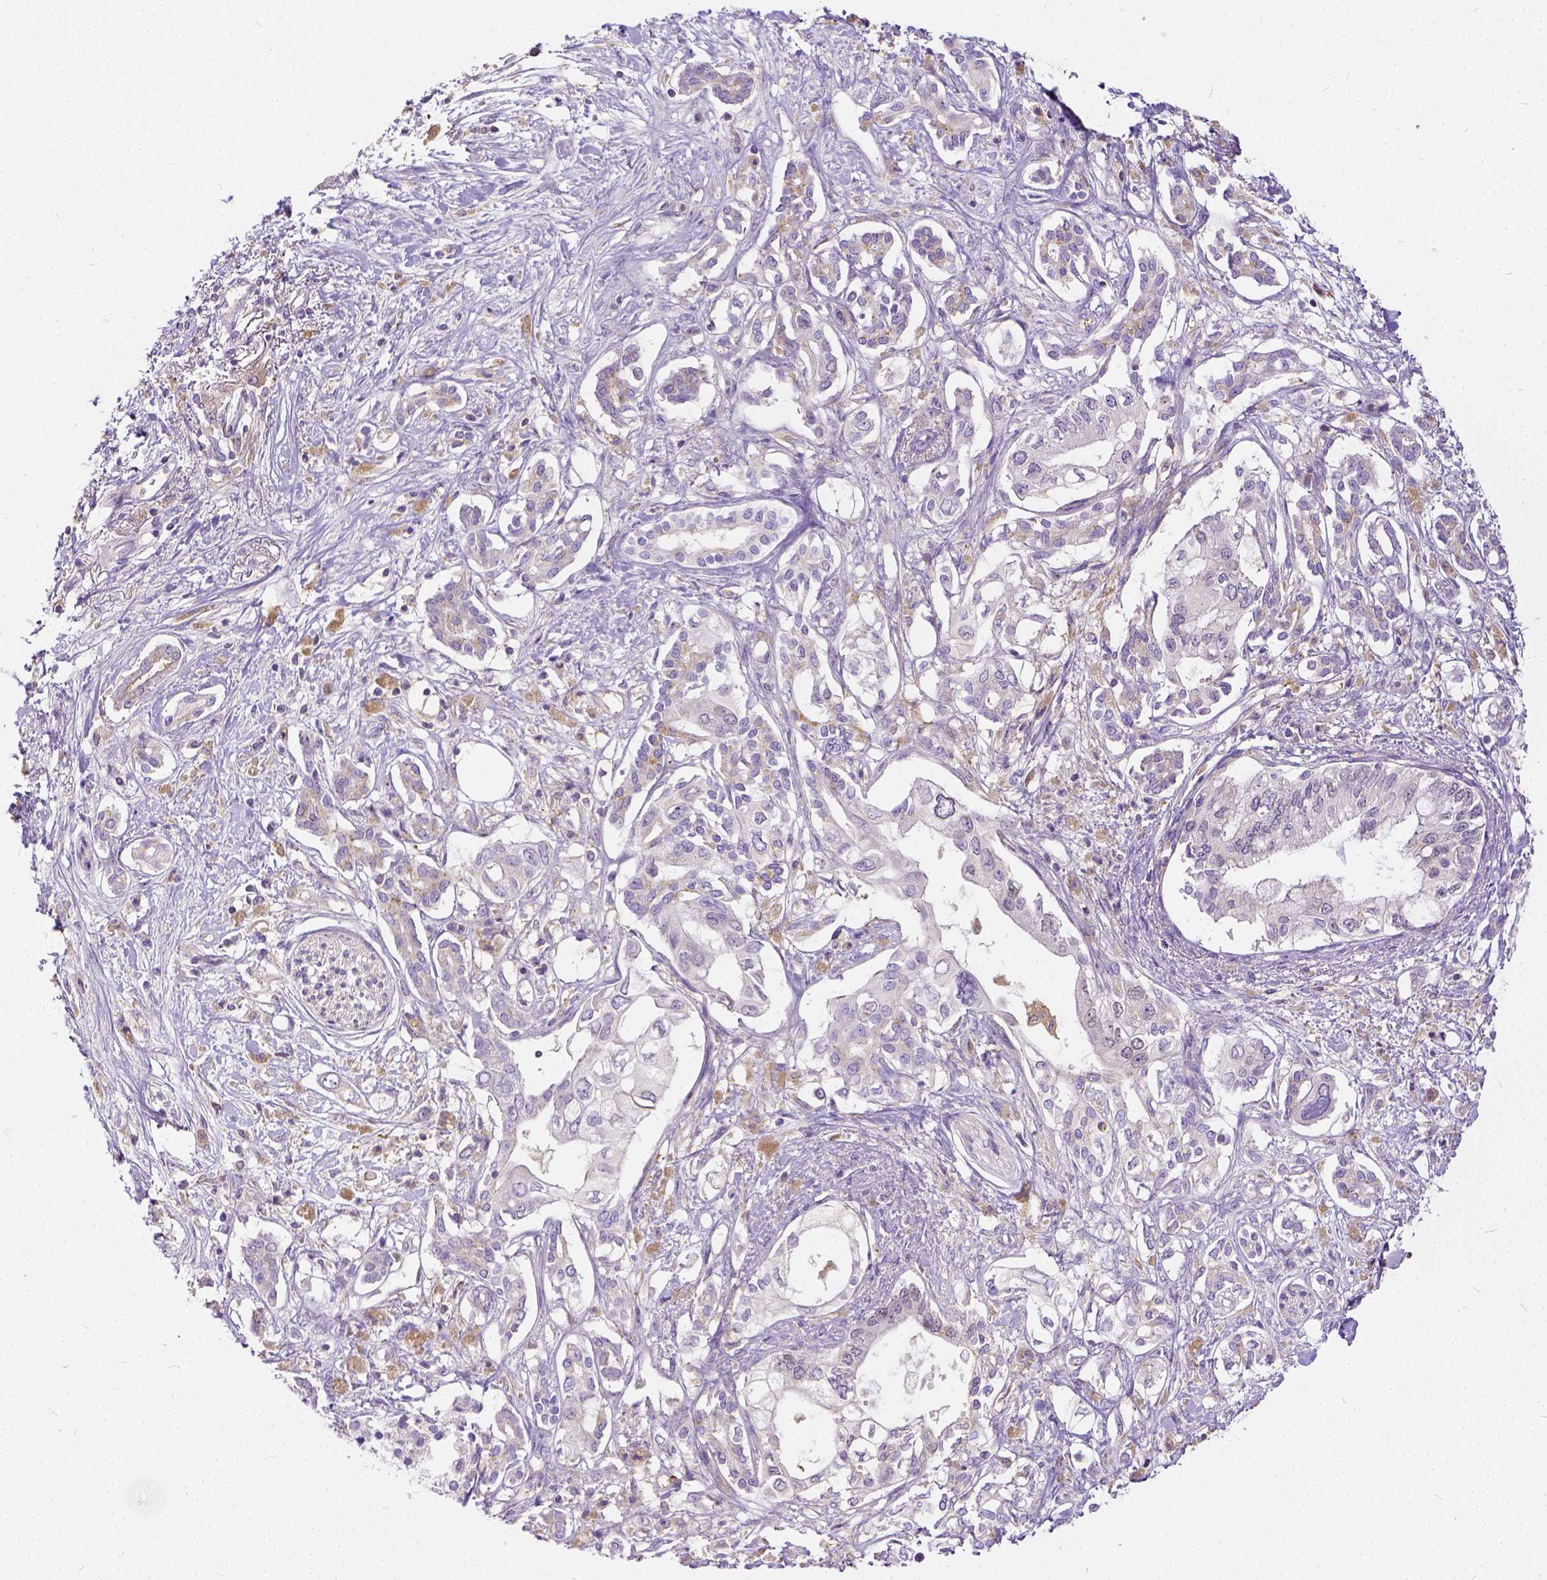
{"staining": {"intensity": "negative", "quantity": "none", "location": "none"}, "tissue": "pancreatic cancer", "cell_type": "Tumor cells", "image_type": "cancer", "snomed": [{"axis": "morphology", "description": "Adenocarcinoma, NOS"}, {"axis": "topography", "description": "Pancreas"}], "caption": "Protein analysis of pancreatic cancer shows no significant expression in tumor cells.", "gene": "CADM4", "patient": {"sex": "female", "age": 63}}